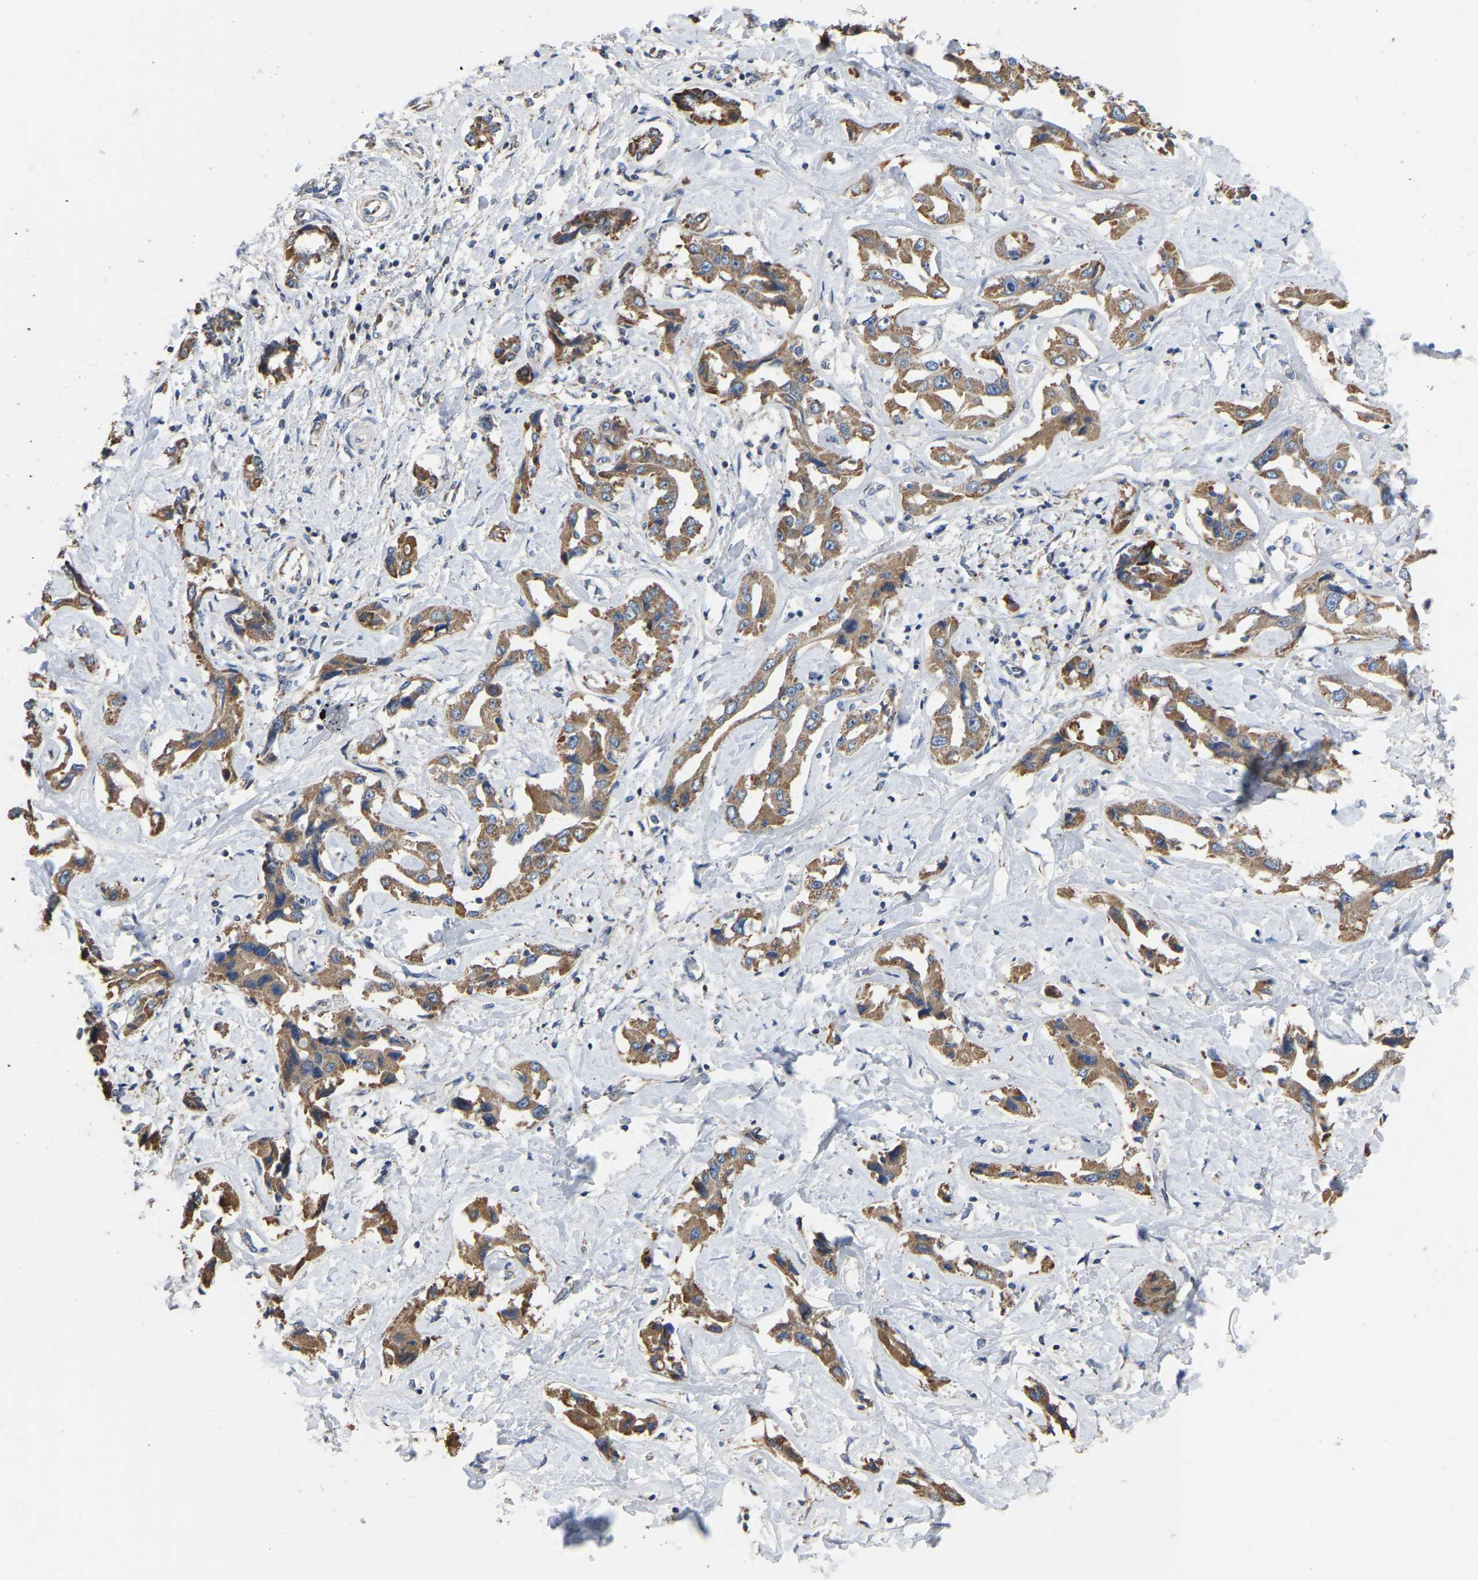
{"staining": {"intensity": "moderate", "quantity": ">75%", "location": "cytoplasmic/membranous"}, "tissue": "liver cancer", "cell_type": "Tumor cells", "image_type": "cancer", "snomed": [{"axis": "morphology", "description": "Cholangiocarcinoma"}, {"axis": "topography", "description": "Liver"}], "caption": "Human liver cholangiocarcinoma stained with a brown dye exhibits moderate cytoplasmic/membranous positive staining in about >75% of tumor cells.", "gene": "BCL10", "patient": {"sex": "male", "age": 59}}